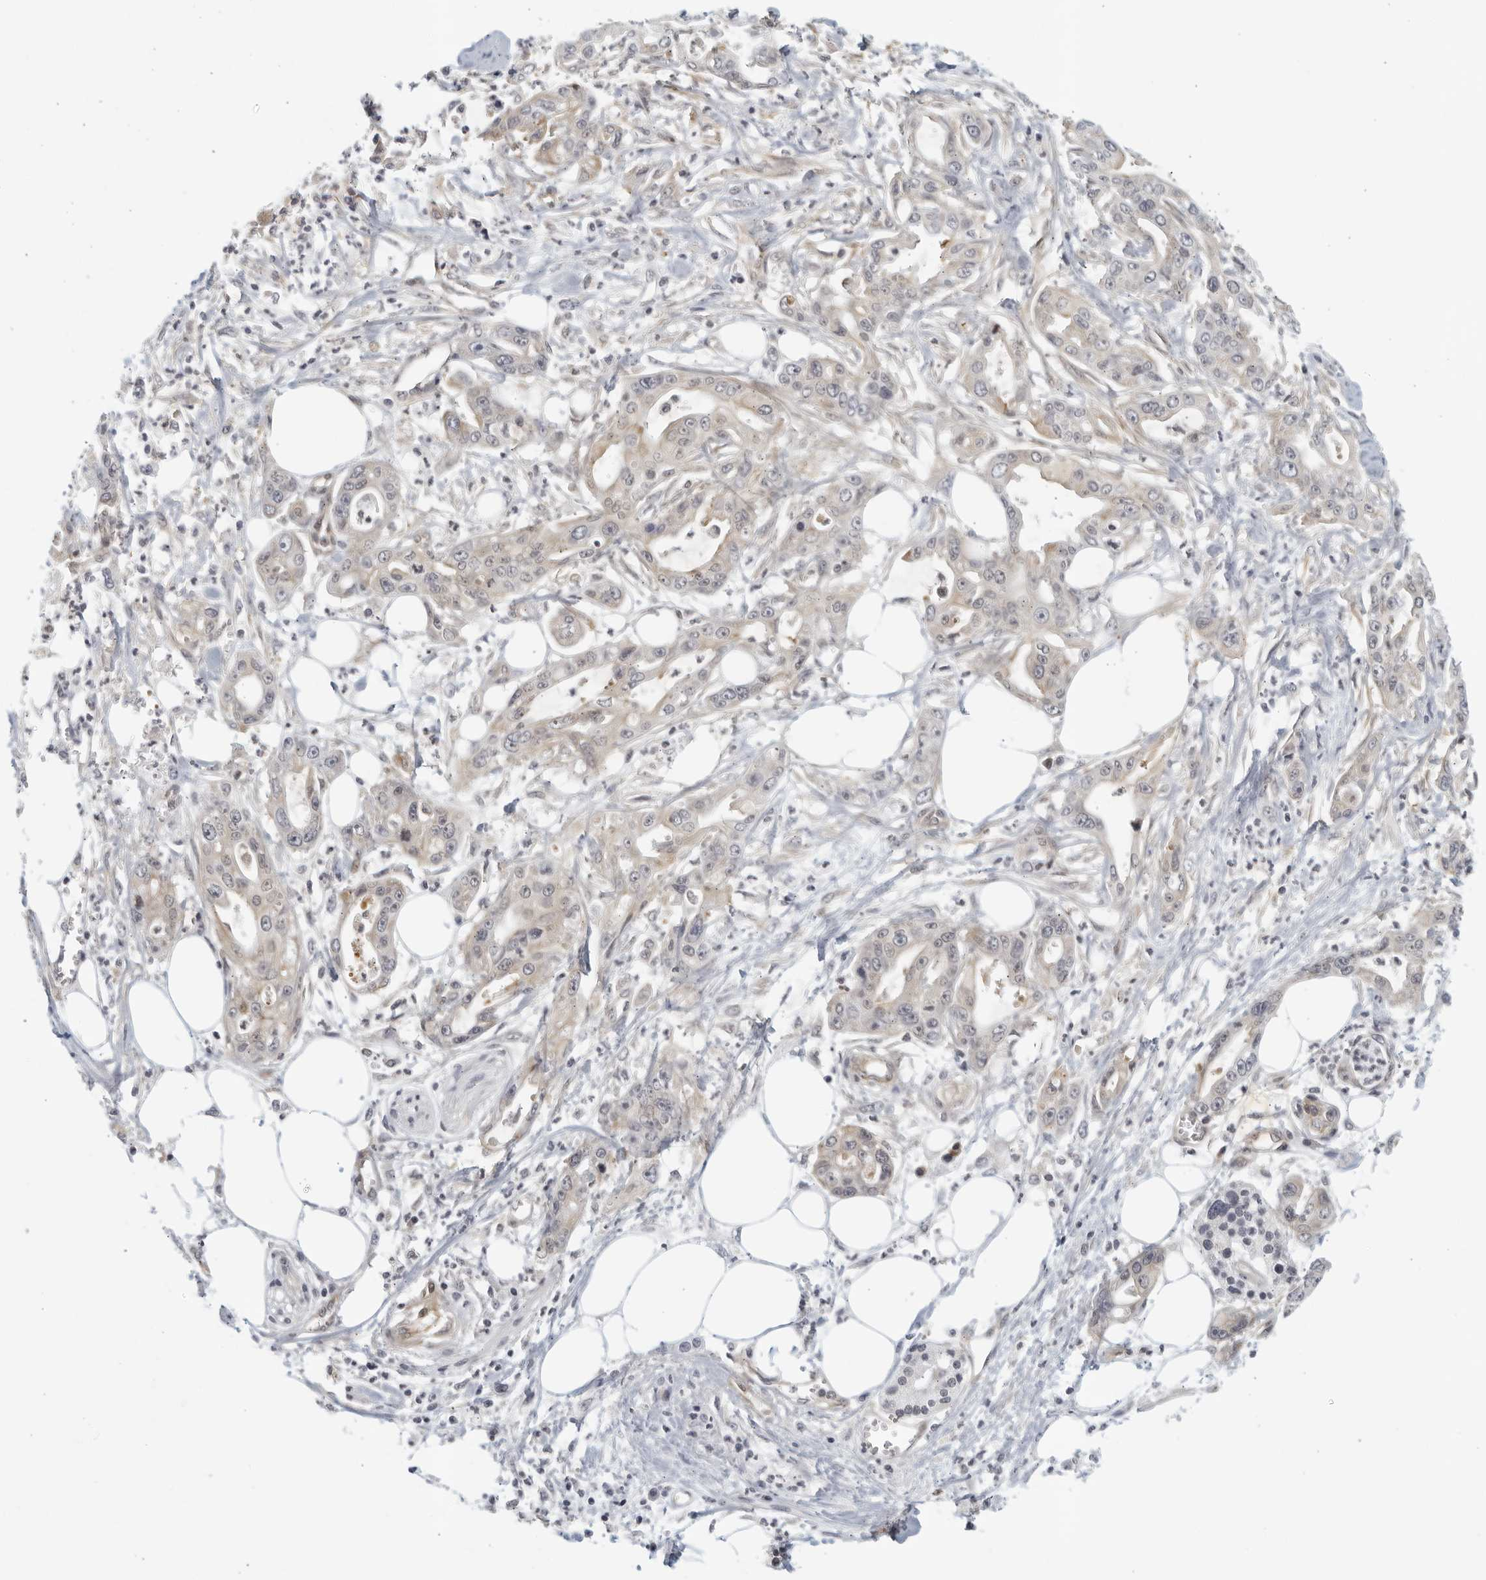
{"staining": {"intensity": "negative", "quantity": "none", "location": "none"}, "tissue": "pancreatic cancer", "cell_type": "Tumor cells", "image_type": "cancer", "snomed": [{"axis": "morphology", "description": "Adenocarcinoma, NOS"}, {"axis": "topography", "description": "Pancreas"}], "caption": "Protein analysis of pancreatic cancer demonstrates no significant positivity in tumor cells.", "gene": "SERTAD4", "patient": {"sex": "male", "age": 68}}